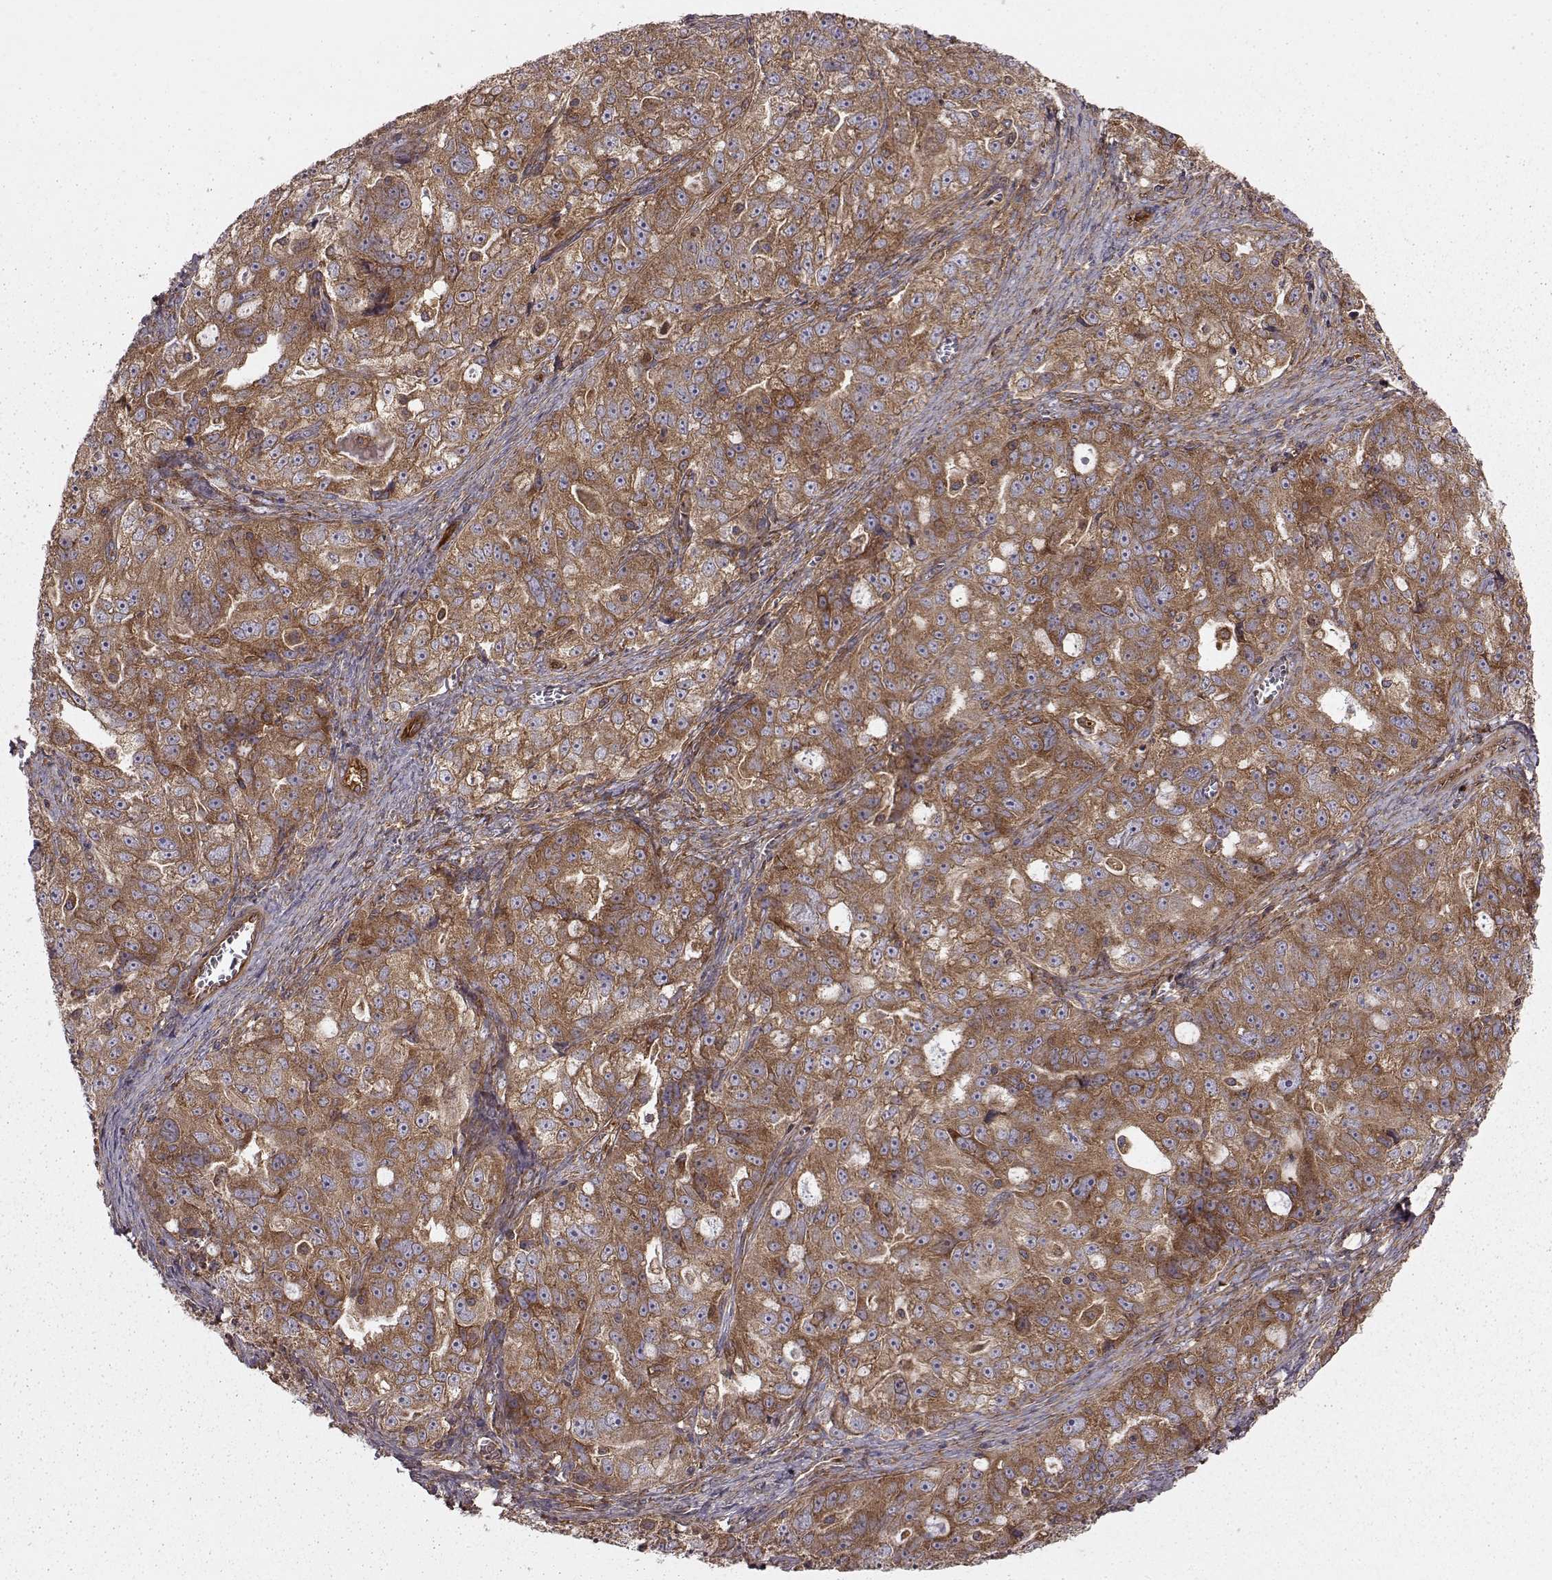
{"staining": {"intensity": "moderate", "quantity": ">75%", "location": "cytoplasmic/membranous"}, "tissue": "ovarian cancer", "cell_type": "Tumor cells", "image_type": "cancer", "snomed": [{"axis": "morphology", "description": "Cystadenocarcinoma, serous, NOS"}, {"axis": "topography", "description": "Ovary"}], "caption": "An IHC micrograph of tumor tissue is shown. Protein staining in brown shows moderate cytoplasmic/membranous positivity in ovarian cancer within tumor cells.", "gene": "RABGAP1", "patient": {"sex": "female", "age": 51}}